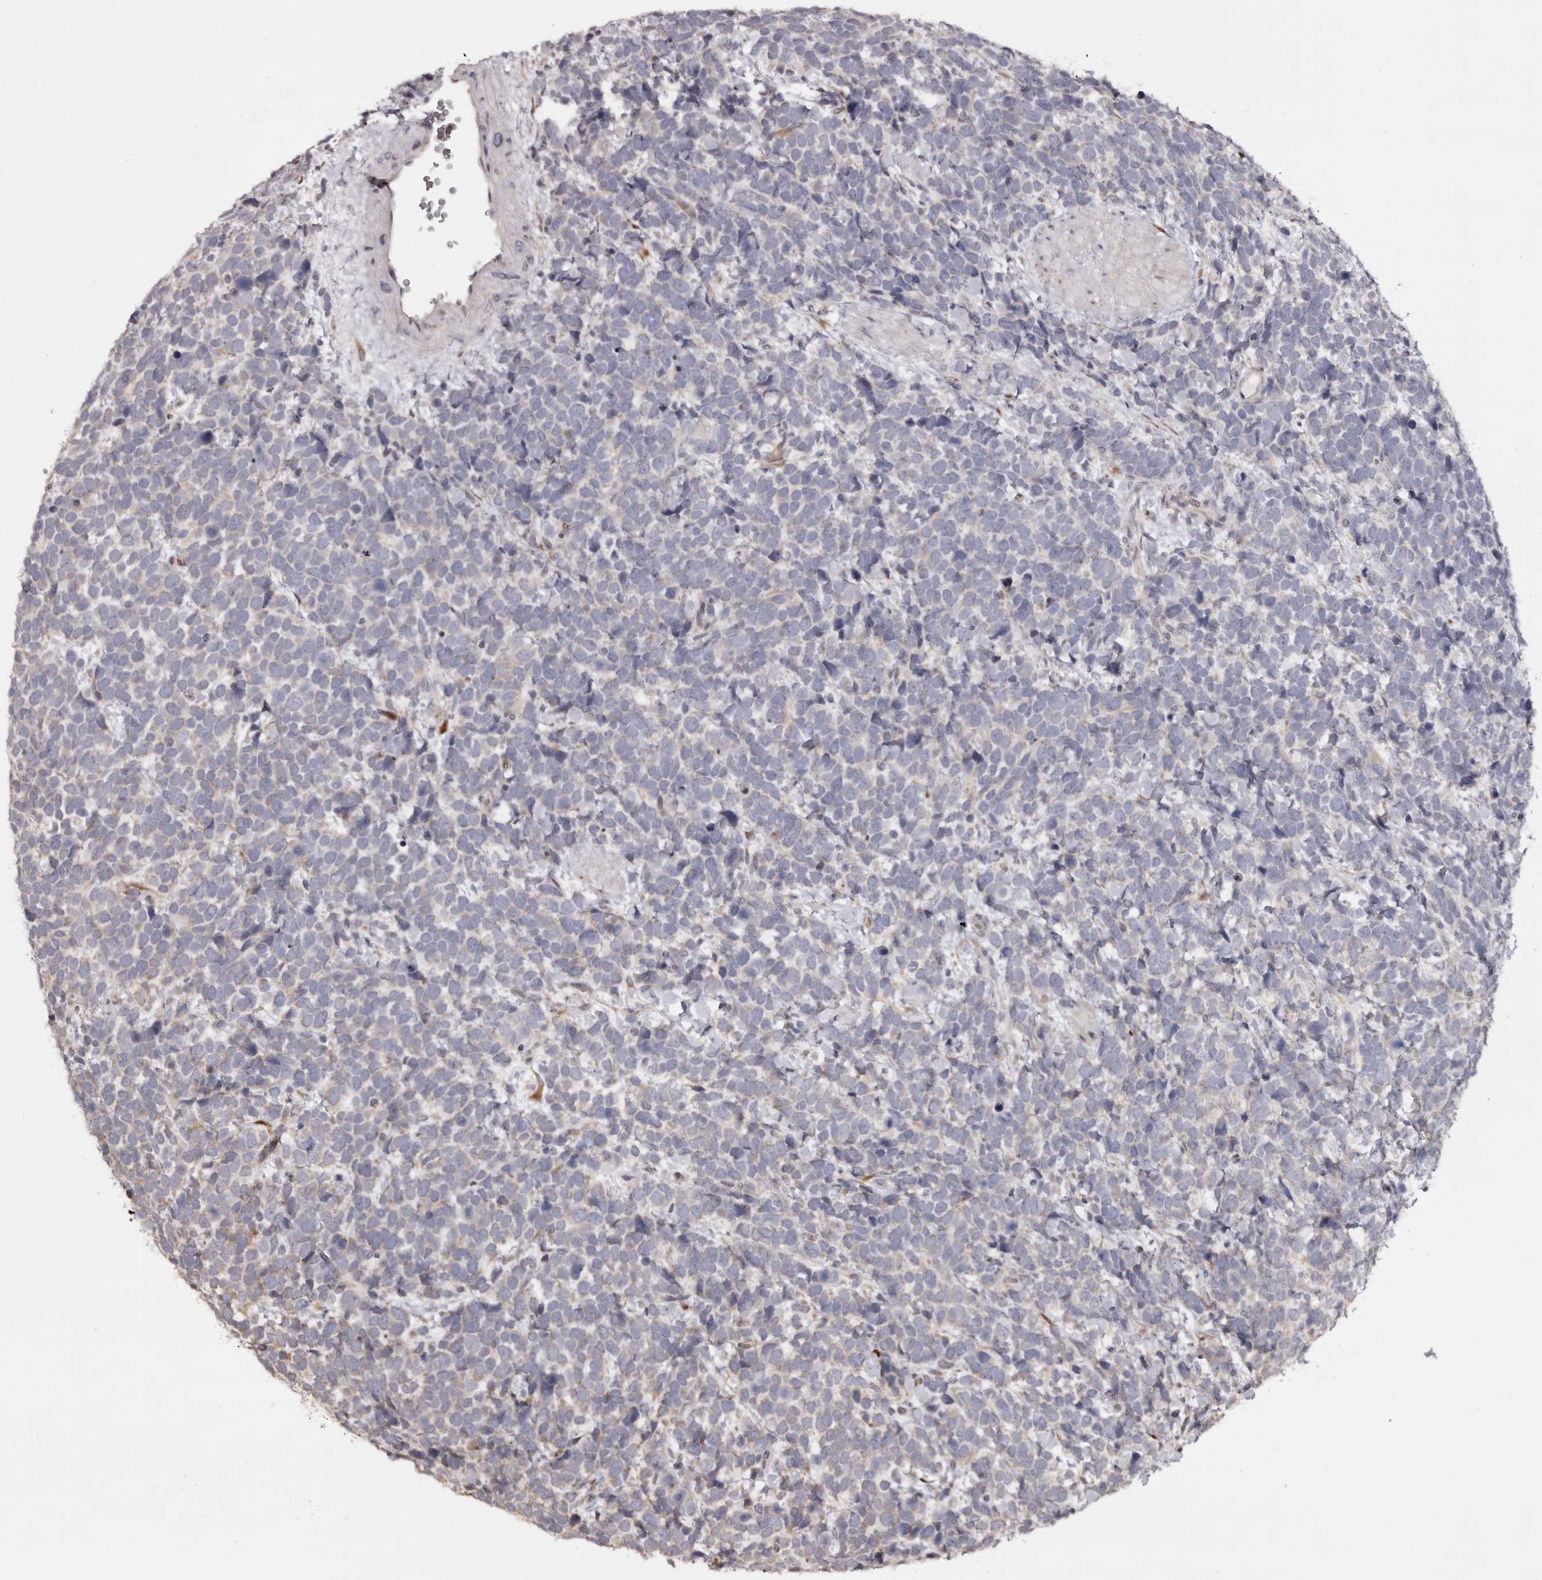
{"staining": {"intensity": "negative", "quantity": "none", "location": "none"}, "tissue": "urothelial cancer", "cell_type": "Tumor cells", "image_type": "cancer", "snomed": [{"axis": "morphology", "description": "Urothelial carcinoma, High grade"}, {"axis": "topography", "description": "Urinary bladder"}], "caption": "Immunohistochemistry (IHC) histopathology image of human urothelial cancer stained for a protein (brown), which reveals no expression in tumor cells.", "gene": "PIGX", "patient": {"sex": "female", "age": 82}}